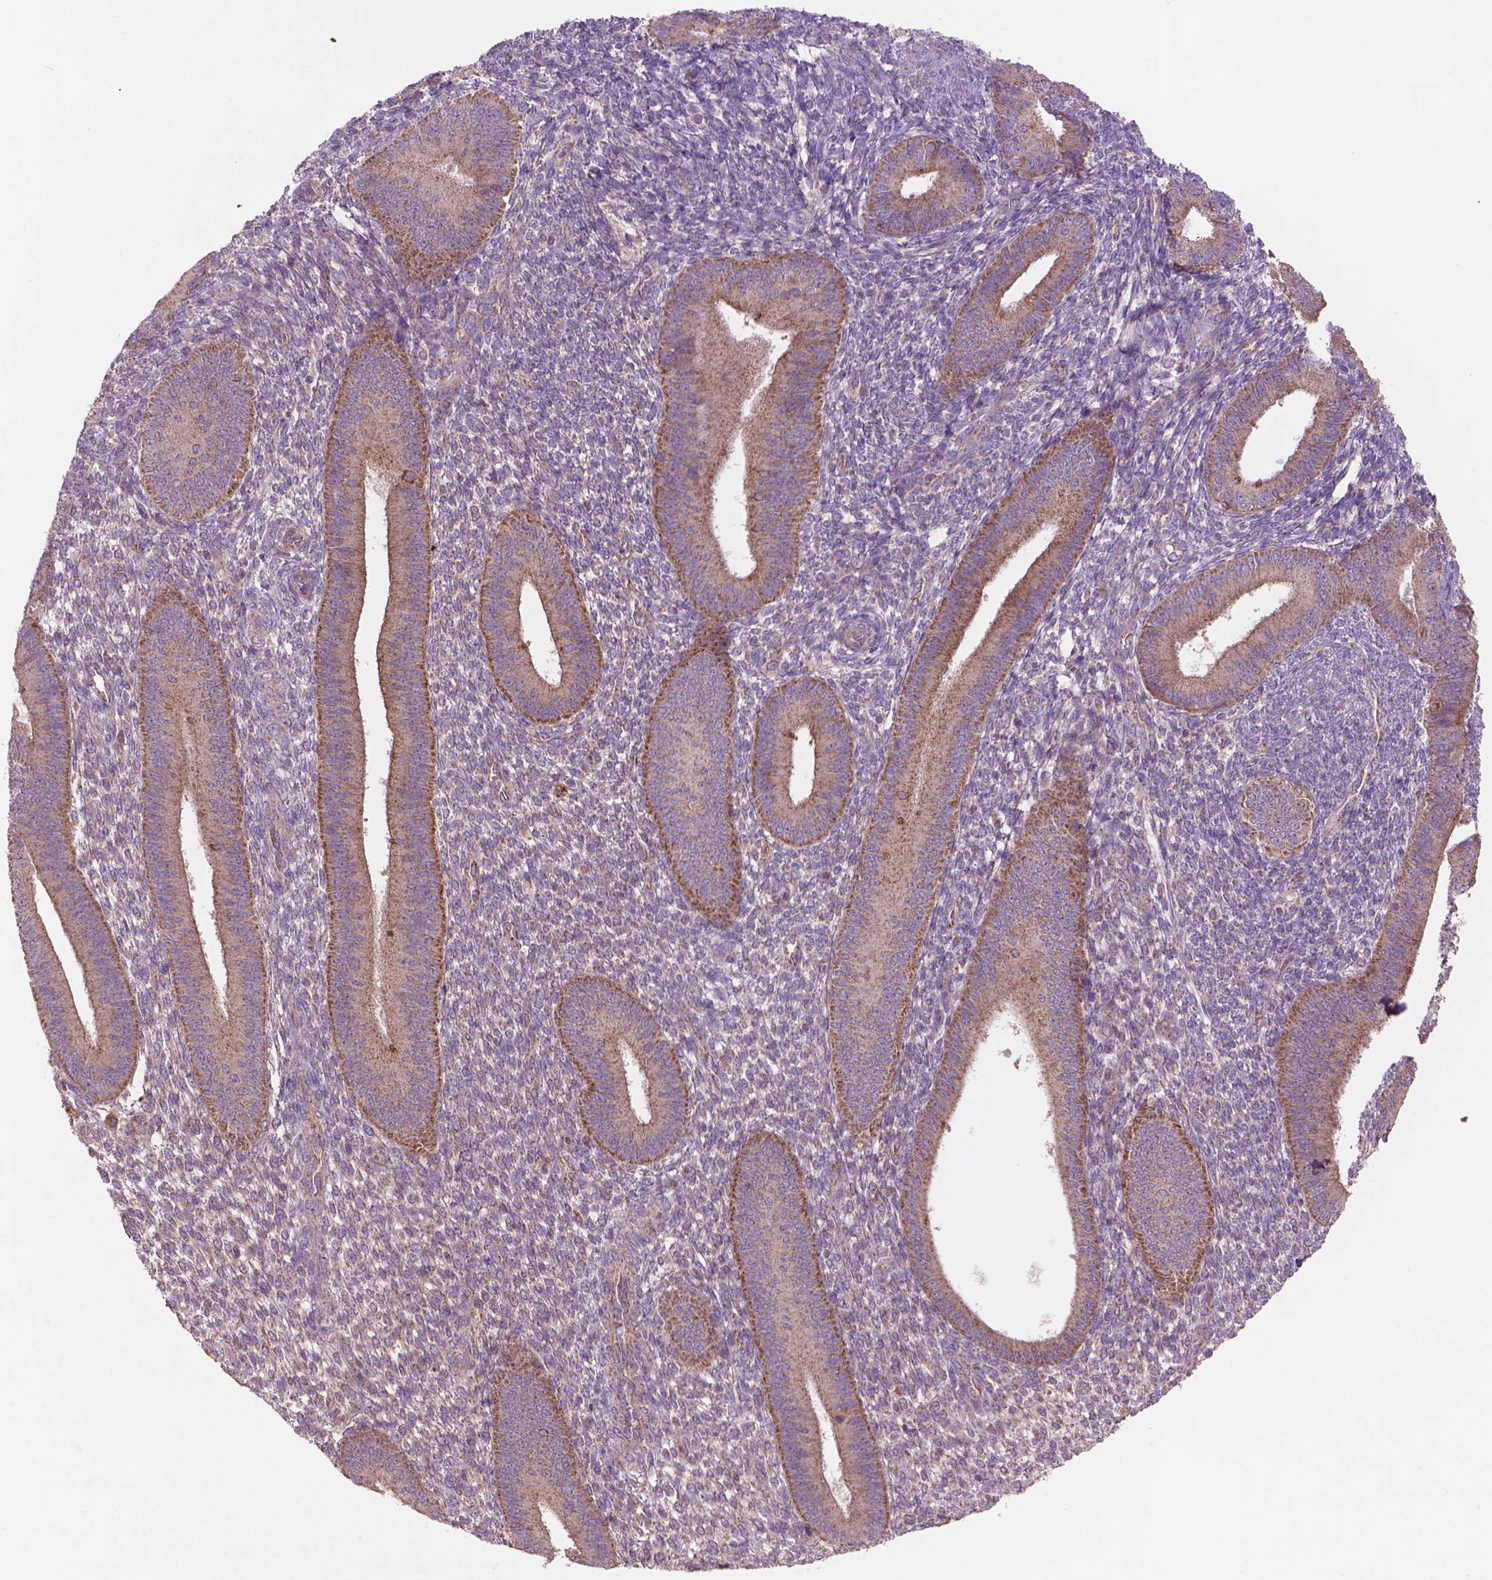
{"staining": {"intensity": "moderate", "quantity": "<25%", "location": "cytoplasmic/membranous"}, "tissue": "endometrium", "cell_type": "Cells in endometrial stroma", "image_type": "normal", "snomed": [{"axis": "morphology", "description": "Normal tissue, NOS"}, {"axis": "topography", "description": "Endometrium"}], "caption": "A high-resolution photomicrograph shows immunohistochemistry (IHC) staining of benign endometrium, which demonstrates moderate cytoplasmic/membranous staining in about <25% of cells in endometrial stroma. The staining was performed using DAB (3,3'-diaminobenzidine) to visualize the protein expression in brown, while the nuclei were stained in blue with hematoxylin (Magnification: 20x).", "gene": "NLRX1", "patient": {"sex": "female", "age": 39}}